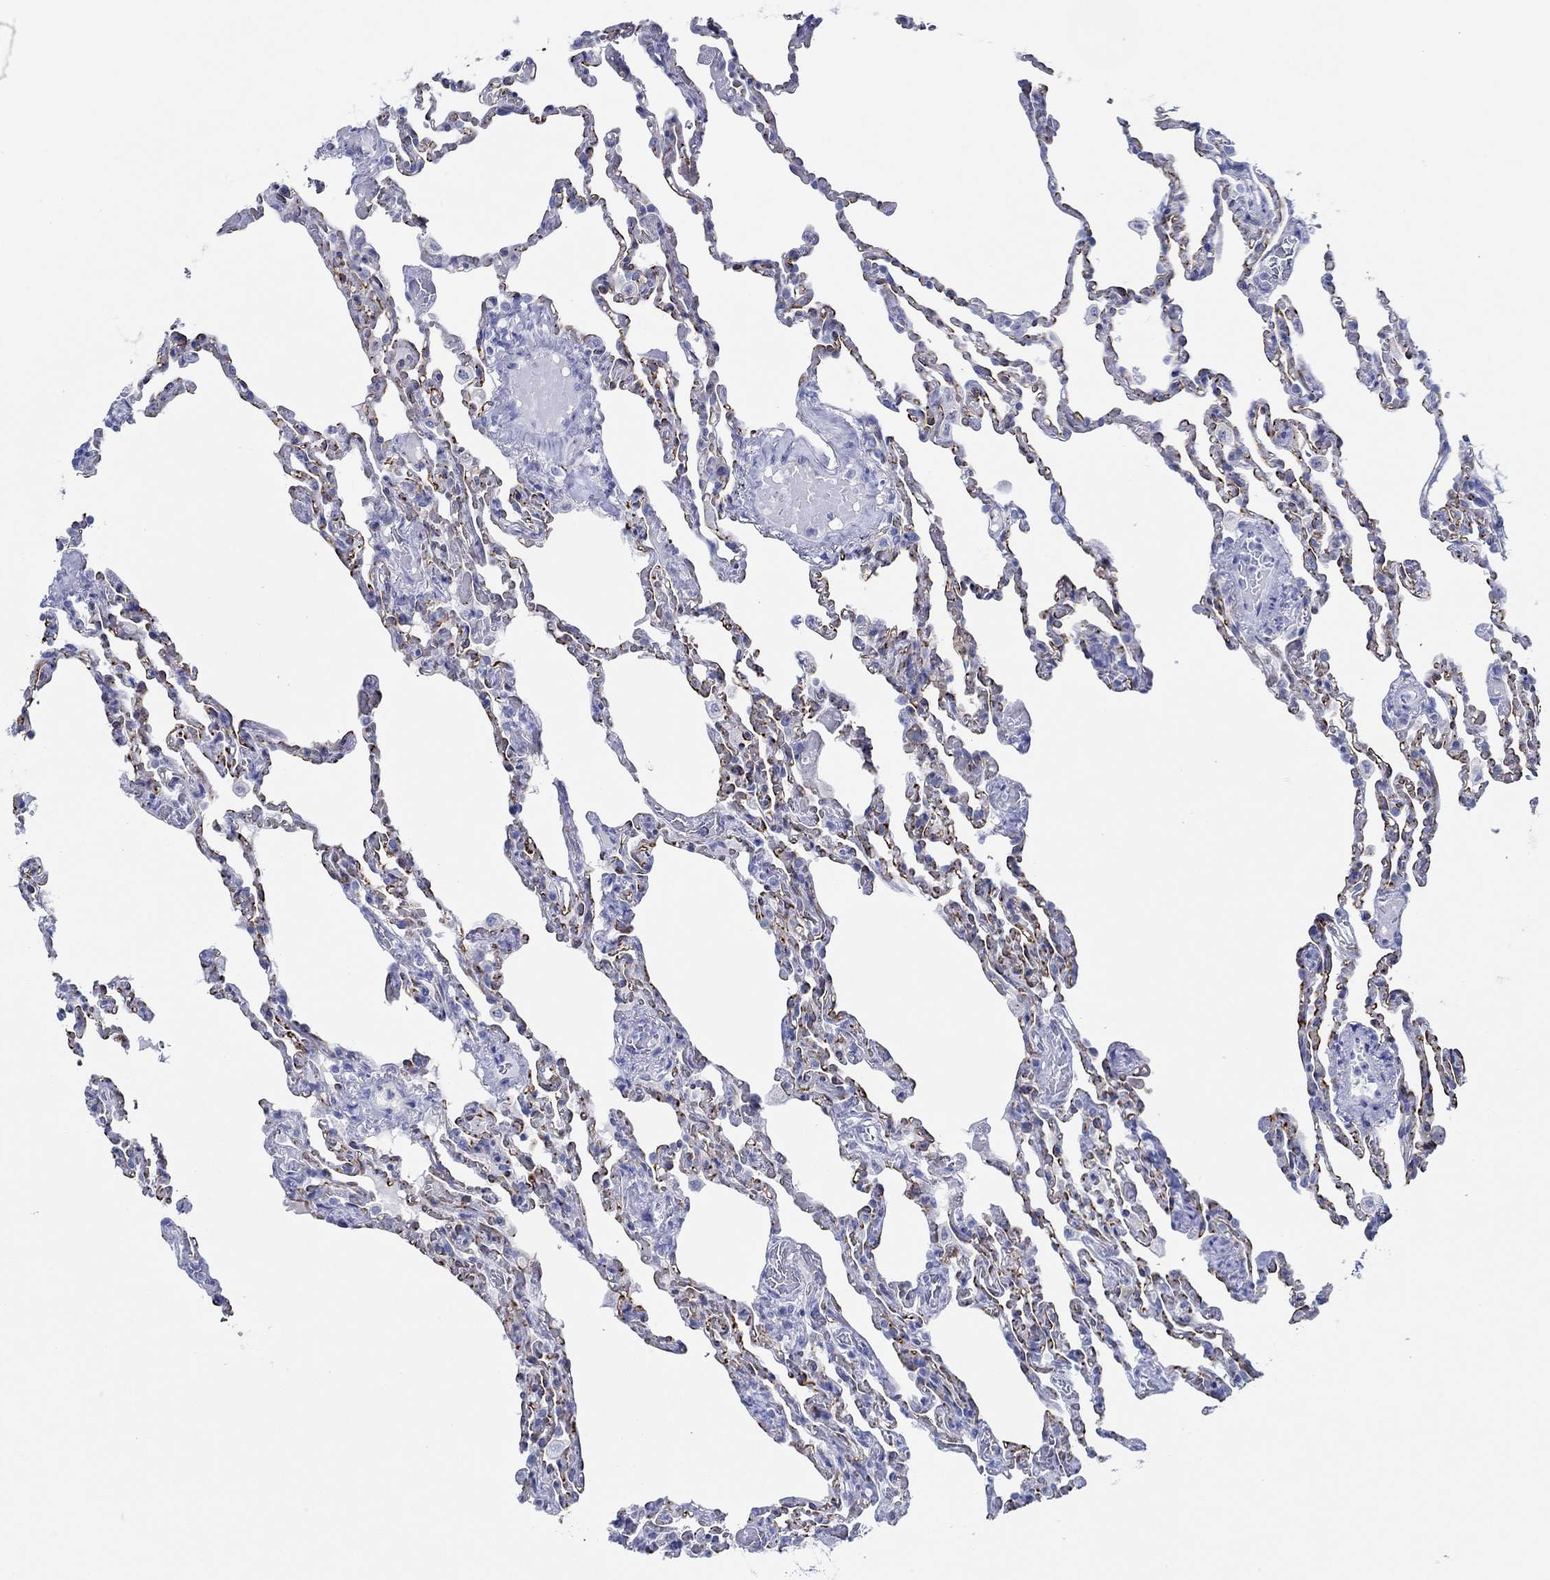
{"staining": {"intensity": "strong", "quantity": "25%-75%", "location": "cytoplasmic/membranous"}, "tissue": "lung", "cell_type": "Alveolar cells", "image_type": "normal", "snomed": [{"axis": "morphology", "description": "Normal tissue, NOS"}, {"axis": "topography", "description": "Lung"}], "caption": "Immunohistochemical staining of normal human lung exhibits high levels of strong cytoplasmic/membranous expression in about 25%-75% of alveolar cells. The staining was performed using DAB to visualize the protein expression in brown, while the nuclei were stained in blue with hematoxylin (Magnification: 20x).", "gene": "IGFBP6", "patient": {"sex": "female", "age": 43}}